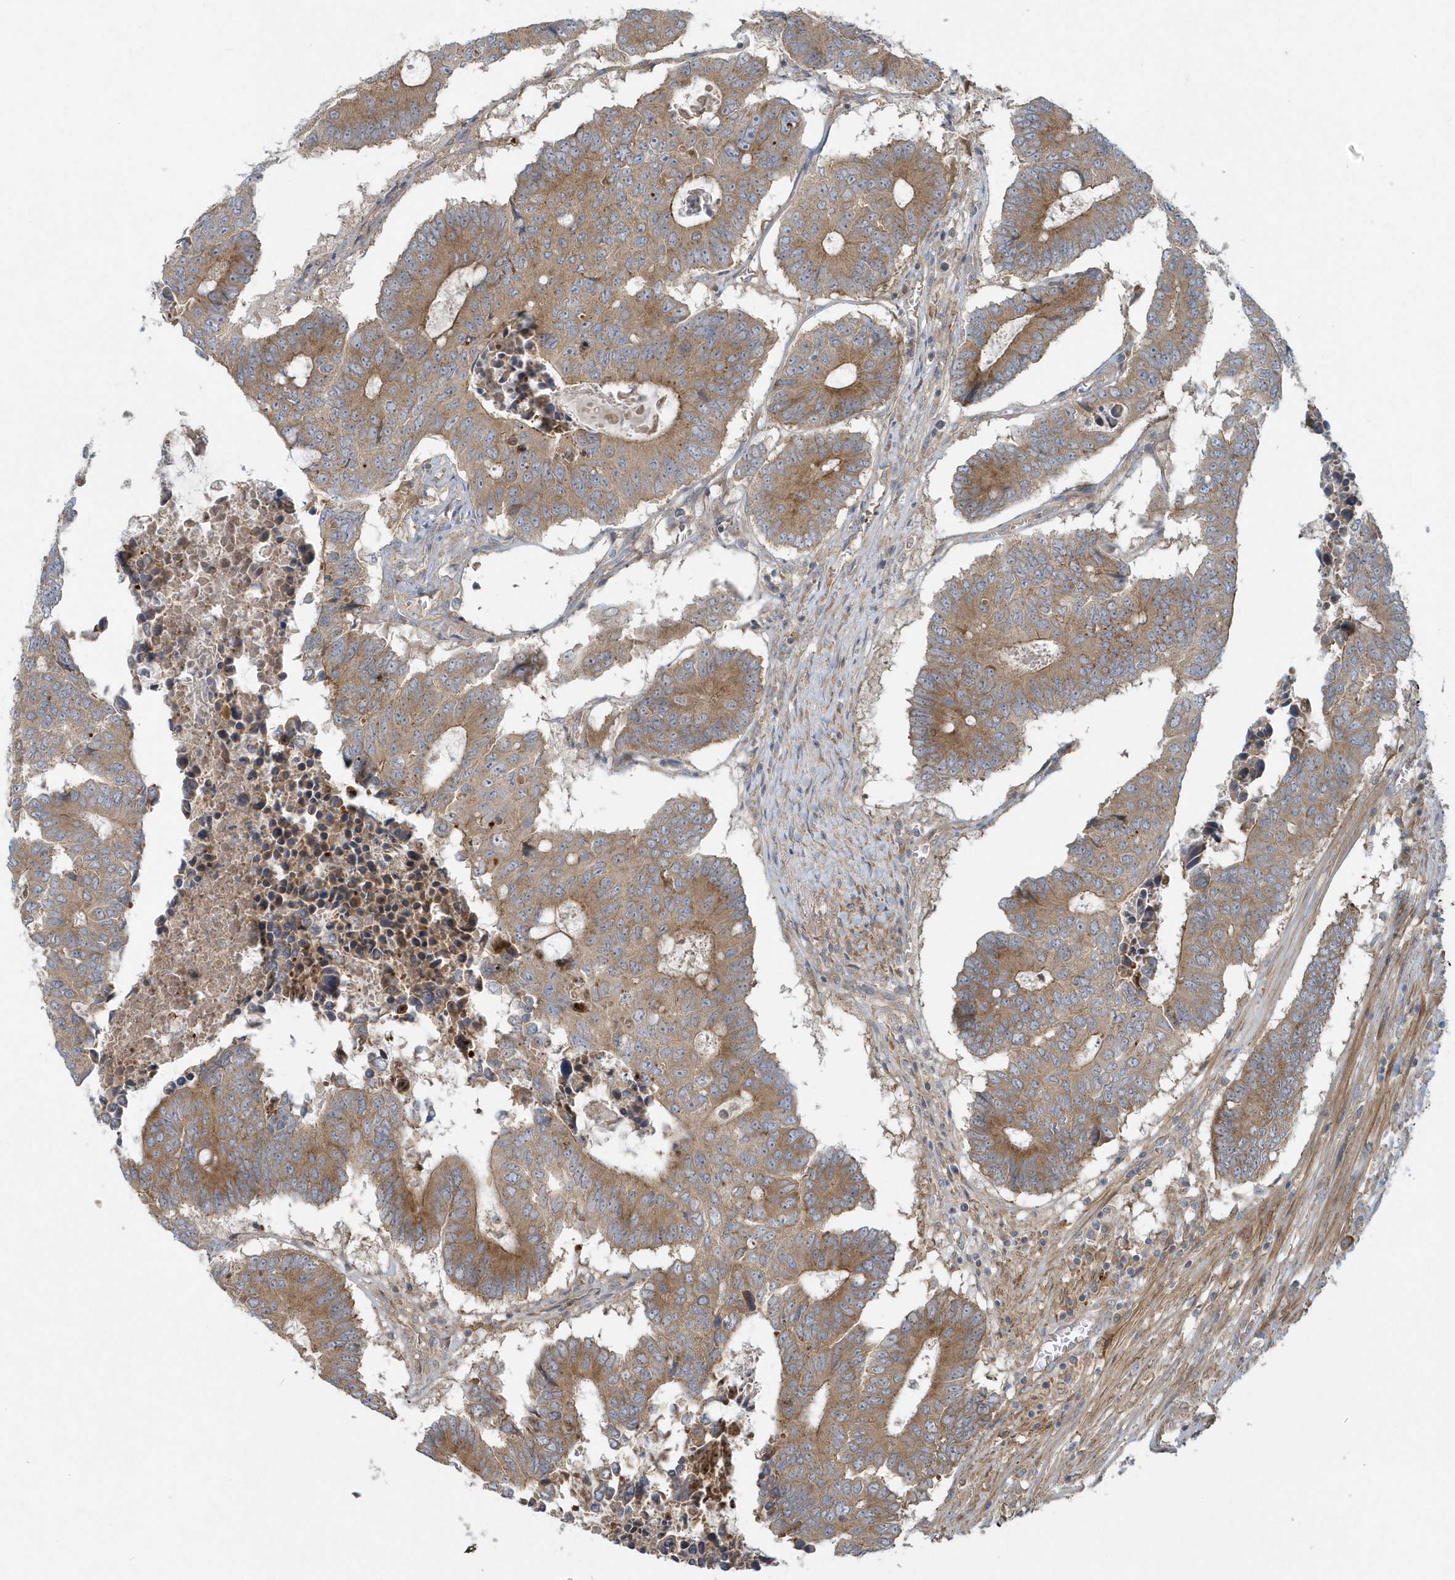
{"staining": {"intensity": "moderate", "quantity": ">75%", "location": "cytoplasmic/membranous"}, "tissue": "colorectal cancer", "cell_type": "Tumor cells", "image_type": "cancer", "snomed": [{"axis": "morphology", "description": "Adenocarcinoma, NOS"}, {"axis": "topography", "description": "Colon"}], "caption": "Colorectal adenocarcinoma tissue reveals moderate cytoplasmic/membranous expression in approximately >75% of tumor cells, visualized by immunohistochemistry. (Stains: DAB (3,3'-diaminobenzidine) in brown, nuclei in blue, Microscopy: brightfield microscopy at high magnification).", "gene": "CNOT10", "patient": {"sex": "male", "age": 87}}